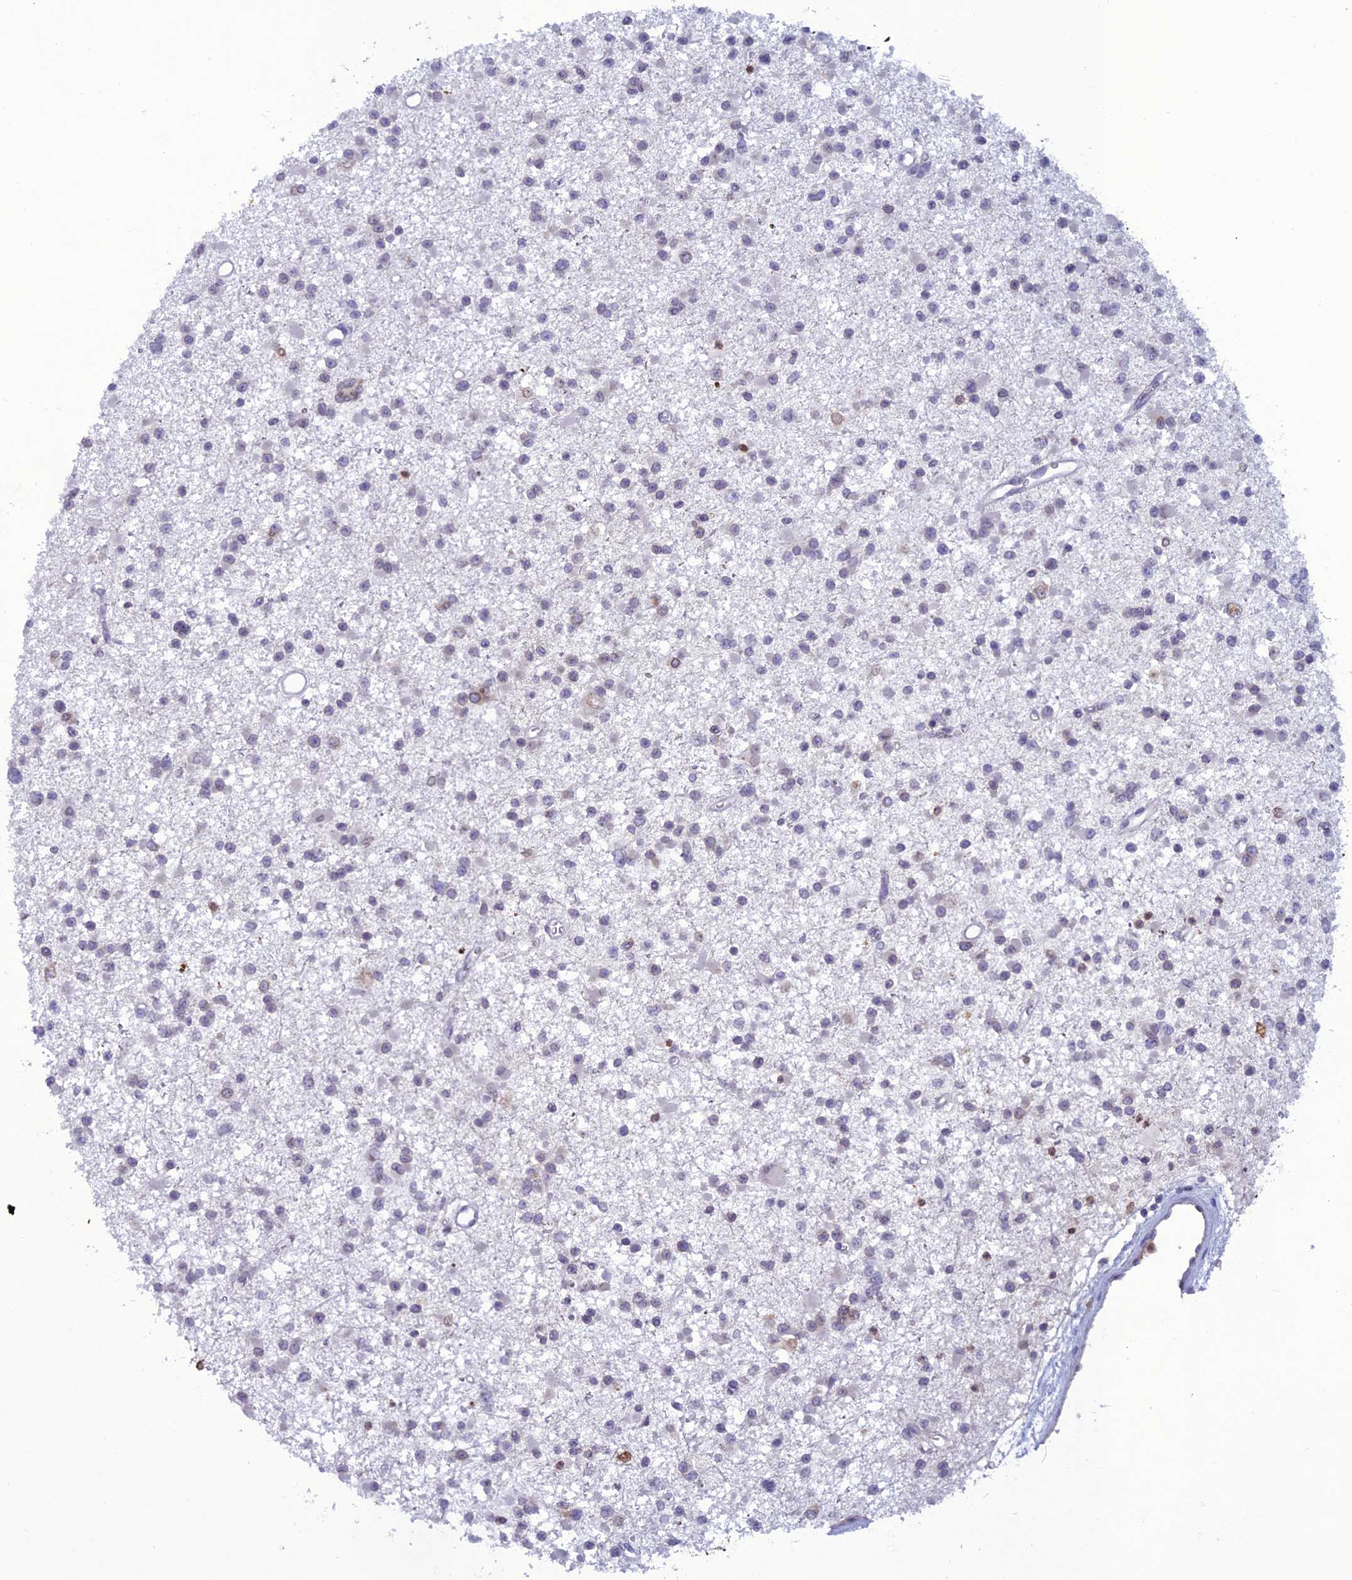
{"staining": {"intensity": "negative", "quantity": "none", "location": "none"}, "tissue": "glioma", "cell_type": "Tumor cells", "image_type": "cancer", "snomed": [{"axis": "morphology", "description": "Glioma, malignant, Low grade"}, {"axis": "topography", "description": "Brain"}], "caption": "Low-grade glioma (malignant) stained for a protein using immunohistochemistry displays no positivity tumor cells.", "gene": "WDR46", "patient": {"sex": "female", "age": 22}}